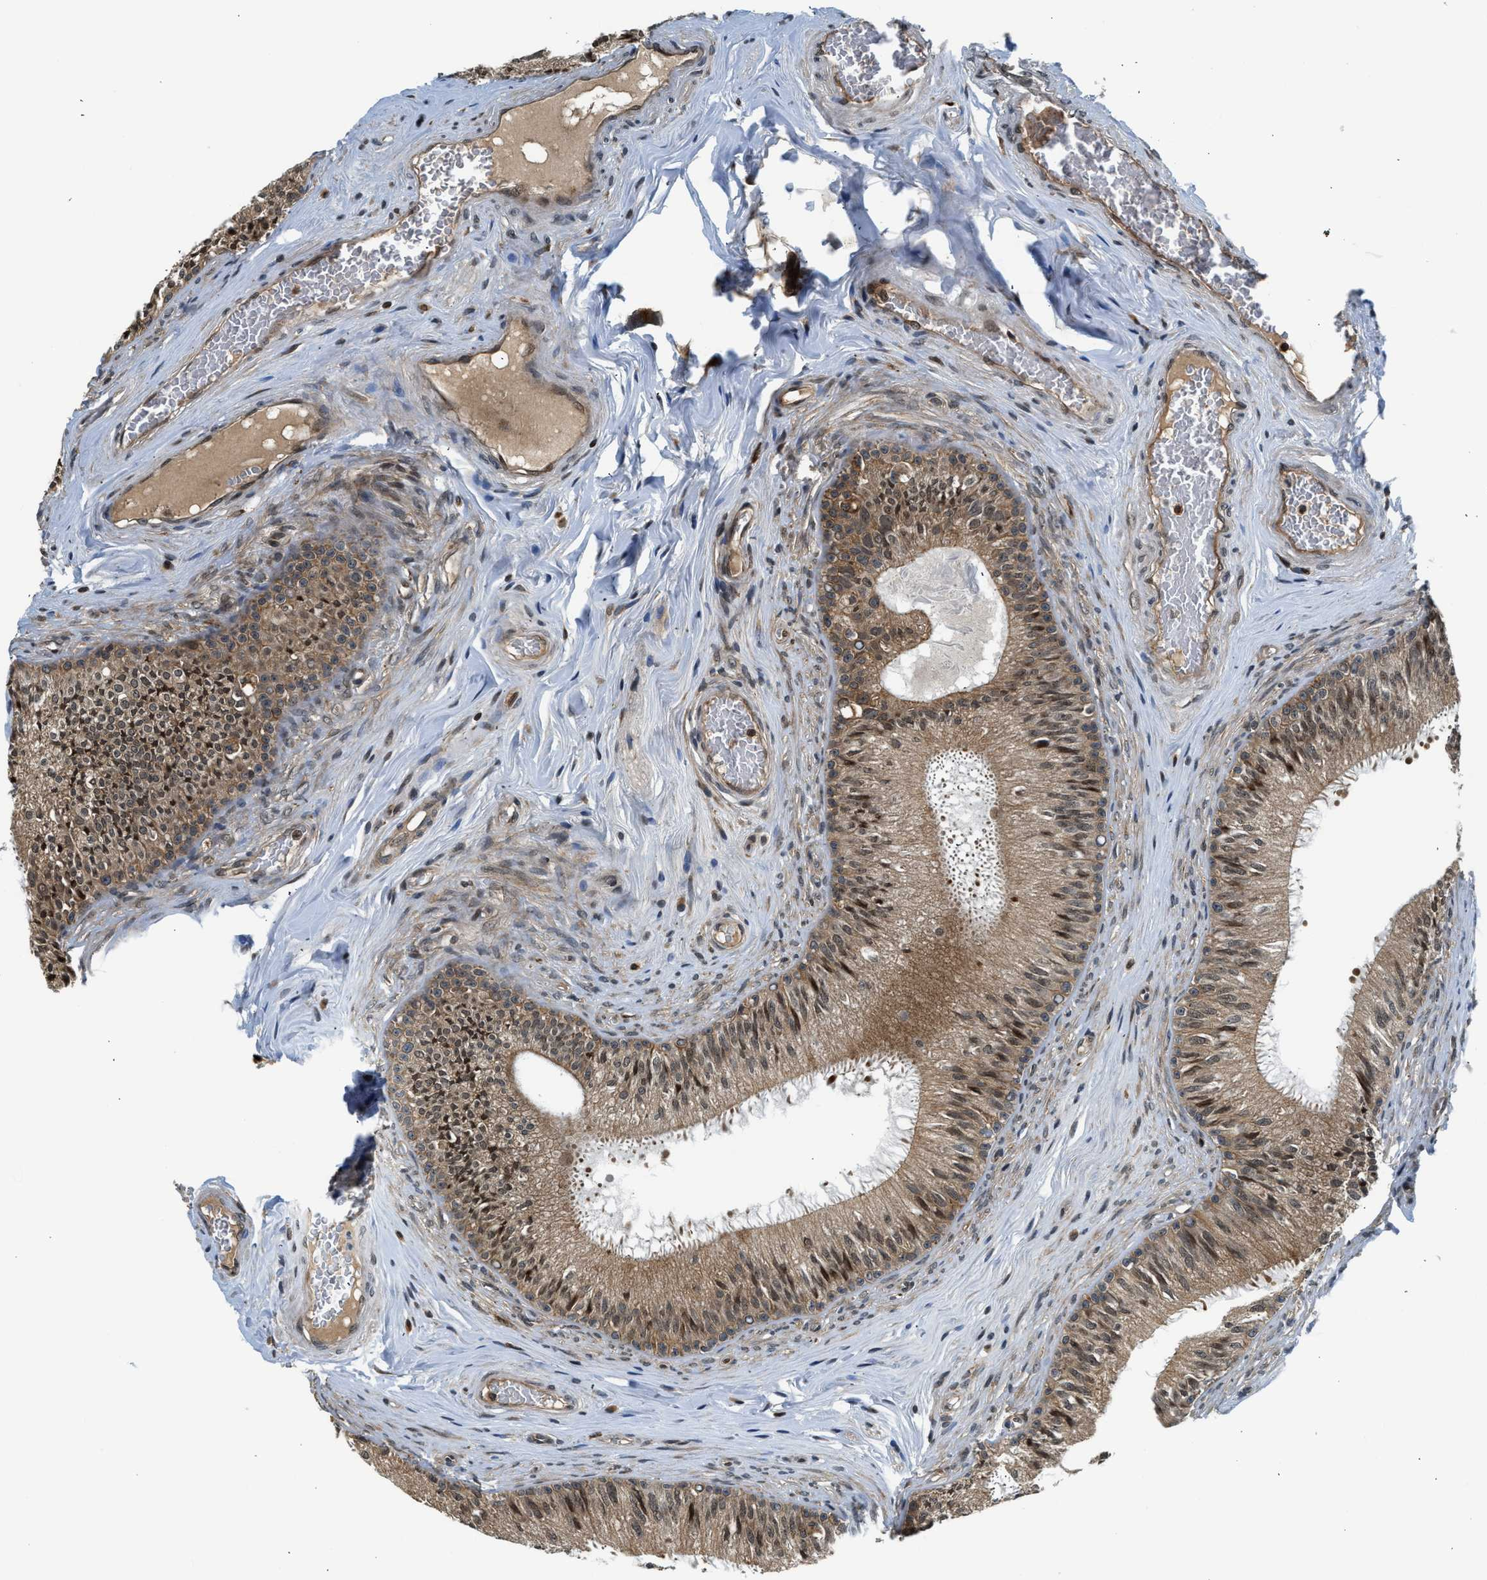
{"staining": {"intensity": "moderate", "quantity": ">75%", "location": "cytoplasmic/membranous,nuclear"}, "tissue": "epididymis", "cell_type": "Glandular cells", "image_type": "normal", "snomed": [{"axis": "morphology", "description": "Normal tissue, NOS"}, {"axis": "topography", "description": "Testis"}, {"axis": "topography", "description": "Epididymis"}], "caption": "Moderate cytoplasmic/membranous,nuclear positivity for a protein is appreciated in approximately >75% of glandular cells of normal epididymis using IHC.", "gene": "RETREG3", "patient": {"sex": "male", "age": 36}}